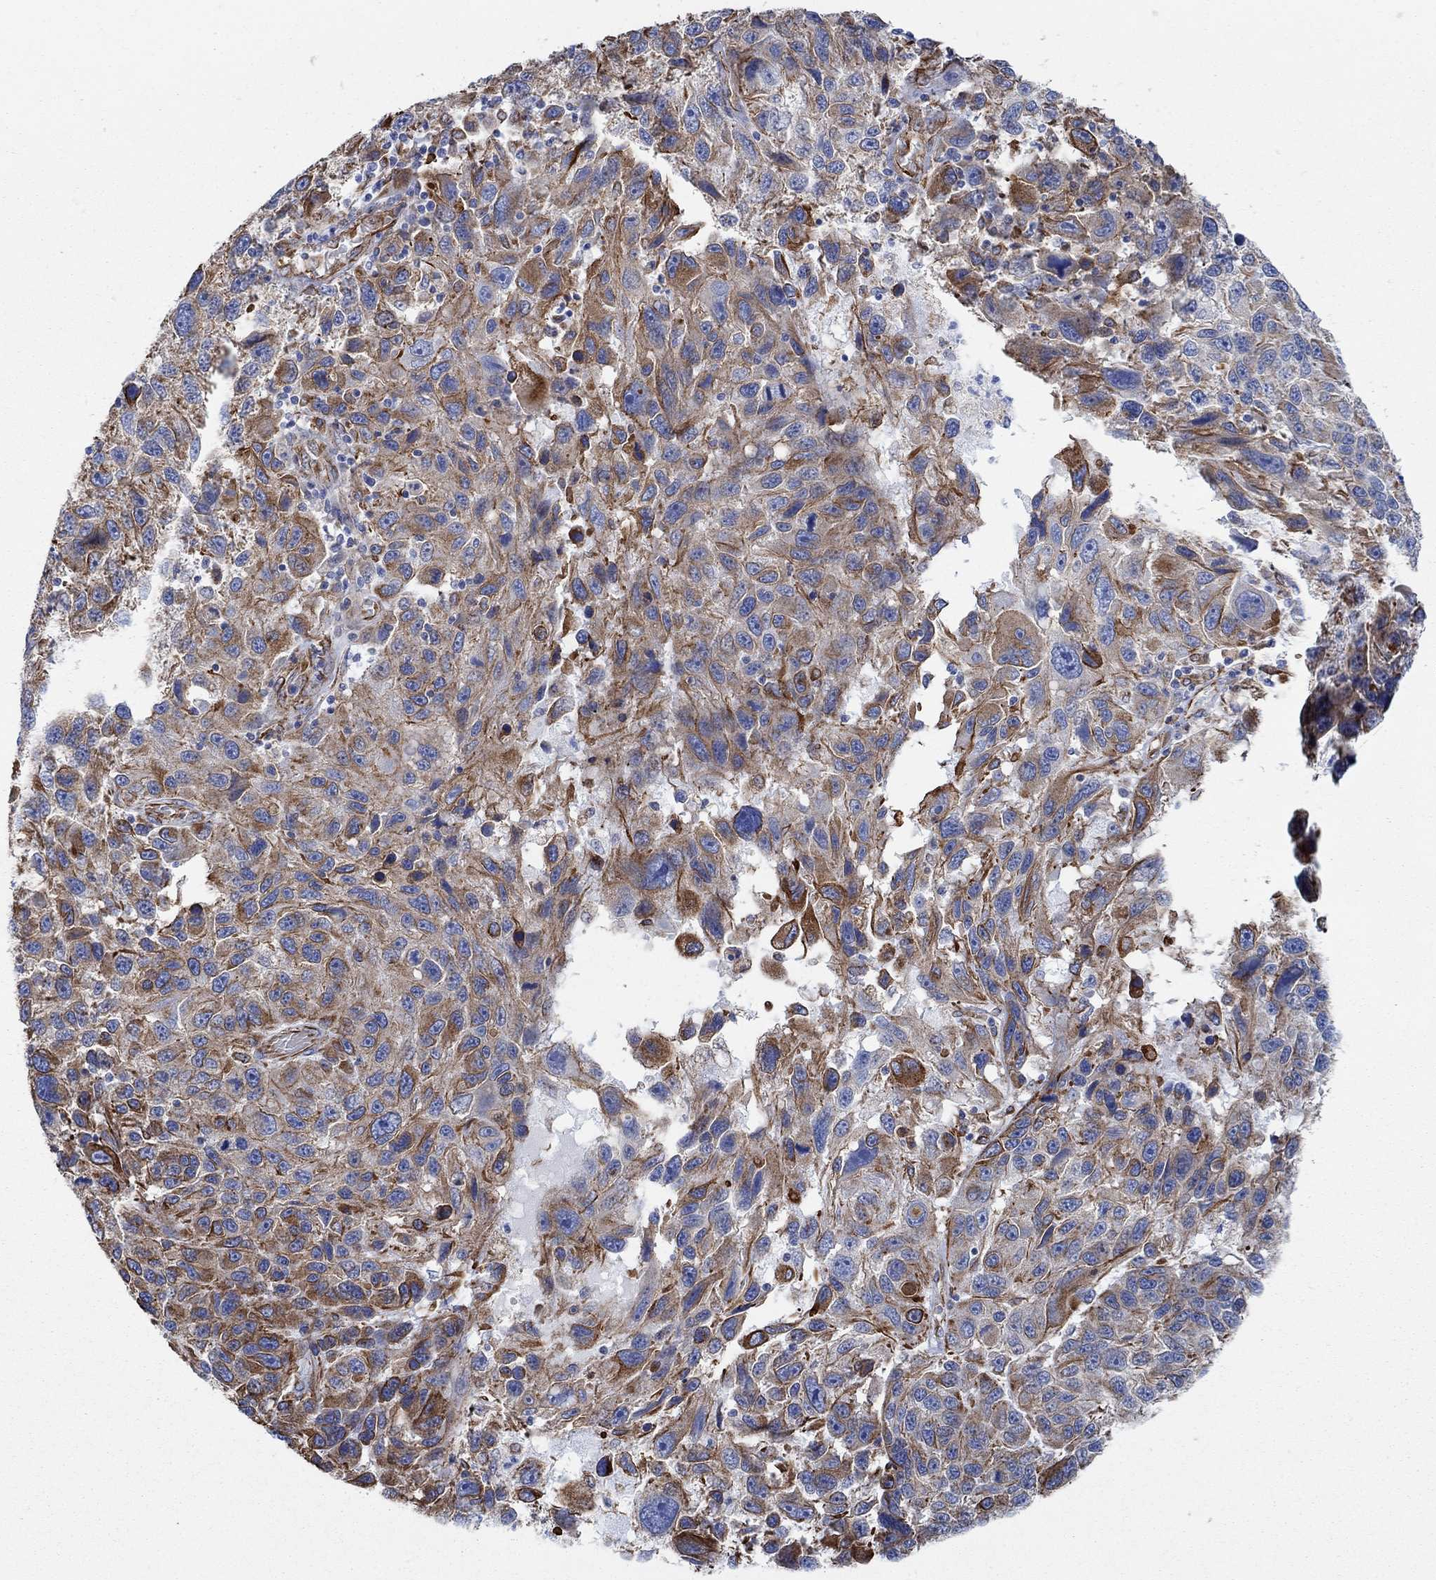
{"staining": {"intensity": "strong", "quantity": "<25%", "location": "cytoplasmic/membranous"}, "tissue": "melanoma", "cell_type": "Tumor cells", "image_type": "cancer", "snomed": [{"axis": "morphology", "description": "Malignant melanoma, NOS"}, {"axis": "topography", "description": "Skin"}], "caption": "Tumor cells reveal medium levels of strong cytoplasmic/membranous staining in approximately <25% of cells in human malignant melanoma. (Brightfield microscopy of DAB IHC at high magnification).", "gene": "STC2", "patient": {"sex": "male", "age": 53}}